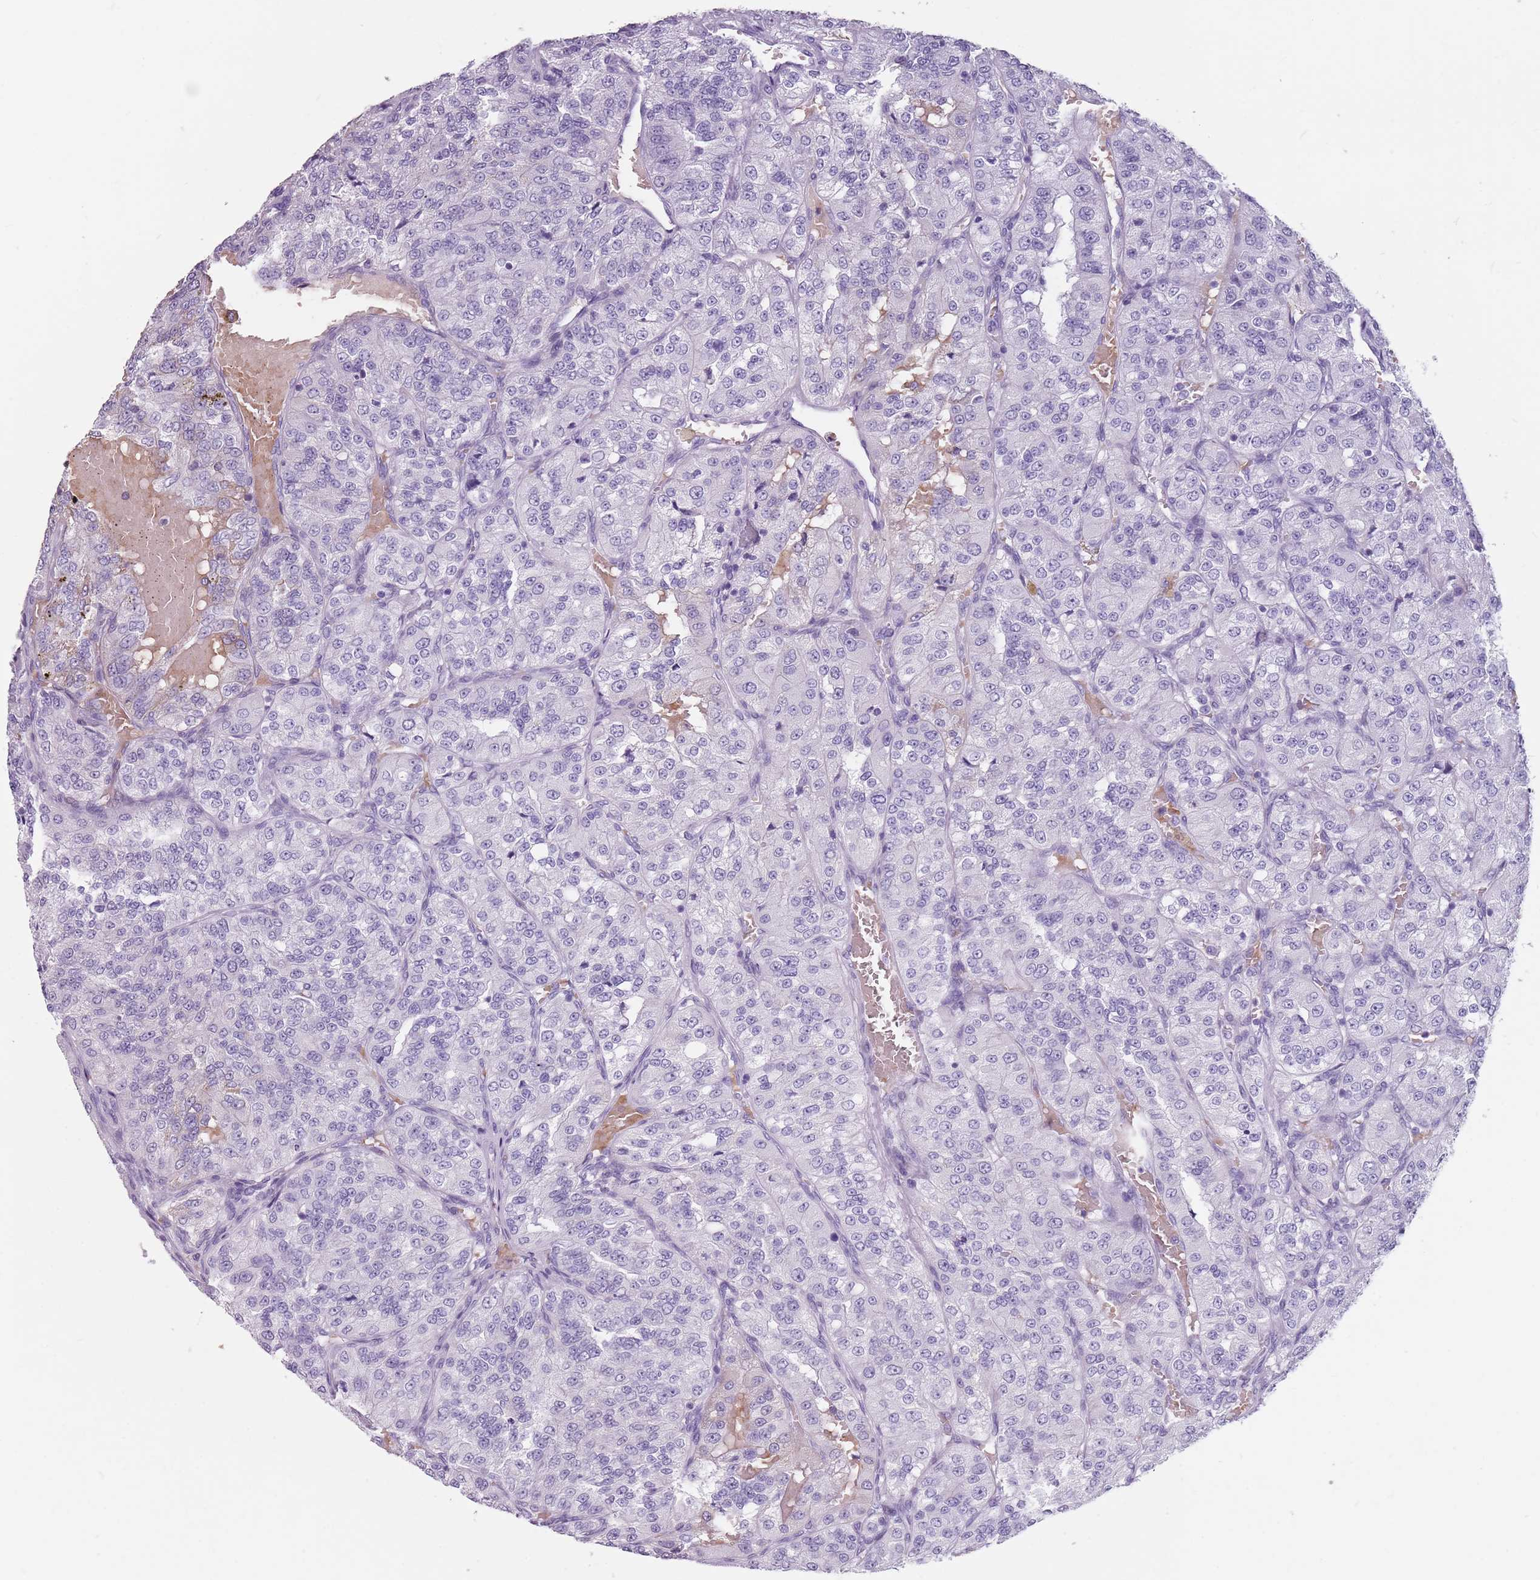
{"staining": {"intensity": "negative", "quantity": "none", "location": "none"}, "tissue": "renal cancer", "cell_type": "Tumor cells", "image_type": "cancer", "snomed": [{"axis": "morphology", "description": "Adenocarcinoma, NOS"}, {"axis": "topography", "description": "Kidney"}], "caption": "High power microscopy photomicrograph of an IHC photomicrograph of renal adenocarcinoma, revealing no significant positivity in tumor cells. (DAB IHC, high magnification).", "gene": "SPESP1", "patient": {"sex": "female", "age": 63}}